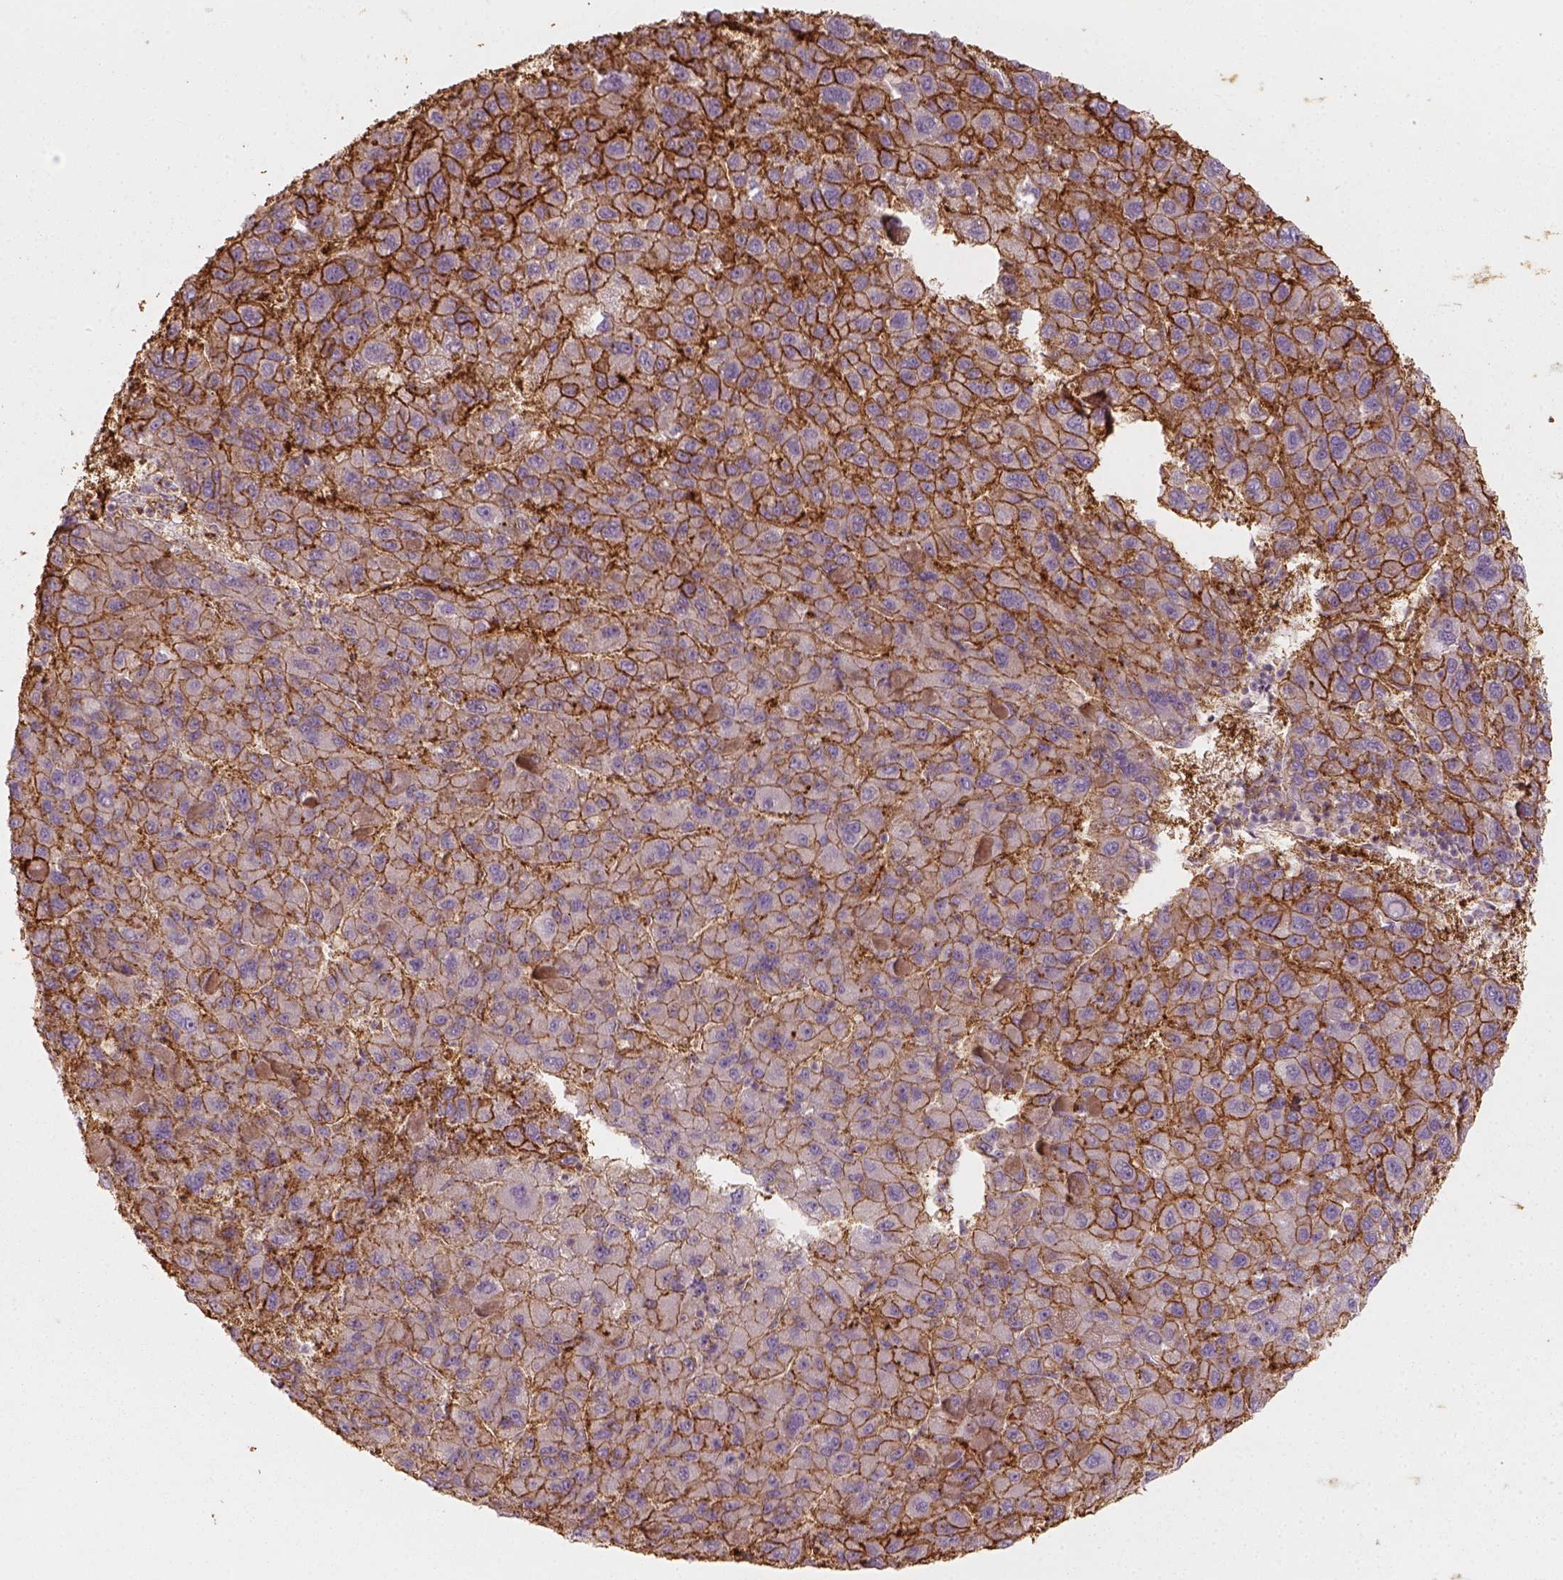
{"staining": {"intensity": "strong", "quantity": ">75%", "location": "cytoplasmic/membranous"}, "tissue": "liver cancer", "cell_type": "Tumor cells", "image_type": "cancer", "snomed": [{"axis": "morphology", "description": "Carcinoma, Hepatocellular, NOS"}, {"axis": "topography", "description": "Liver"}], "caption": "Protein positivity by immunohistochemistry reveals strong cytoplasmic/membranous expression in approximately >75% of tumor cells in liver cancer. The protein of interest is shown in brown color, while the nuclei are stained blue.", "gene": "AQP9", "patient": {"sex": "female", "age": 82}}